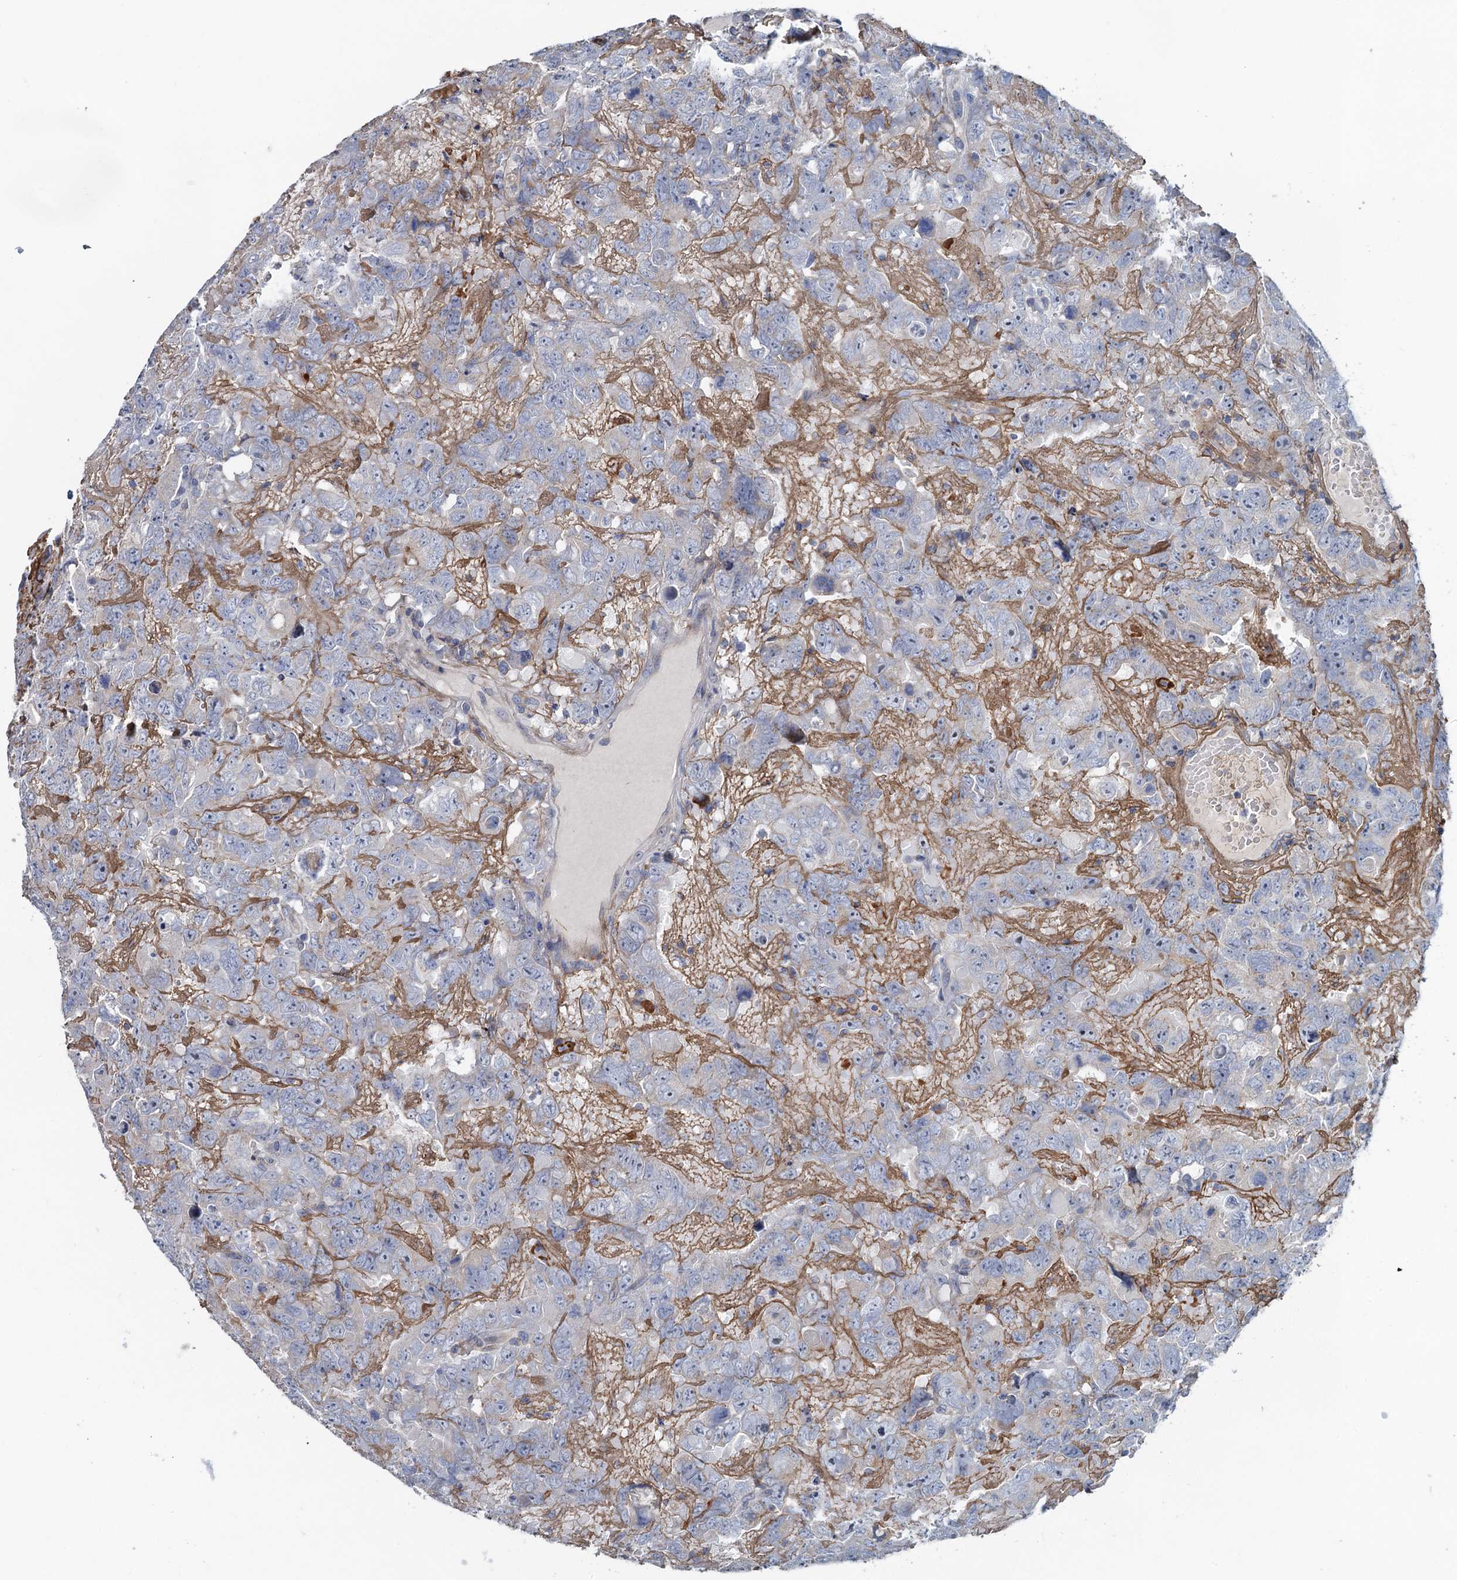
{"staining": {"intensity": "negative", "quantity": "none", "location": "none"}, "tissue": "testis cancer", "cell_type": "Tumor cells", "image_type": "cancer", "snomed": [{"axis": "morphology", "description": "Carcinoma, Embryonal, NOS"}, {"axis": "topography", "description": "Testis"}], "caption": "An immunohistochemistry histopathology image of testis cancer is shown. There is no staining in tumor cells of testis cancer.", "gene": "PLLP", "patient": {"sex": "male", "age": 45}}